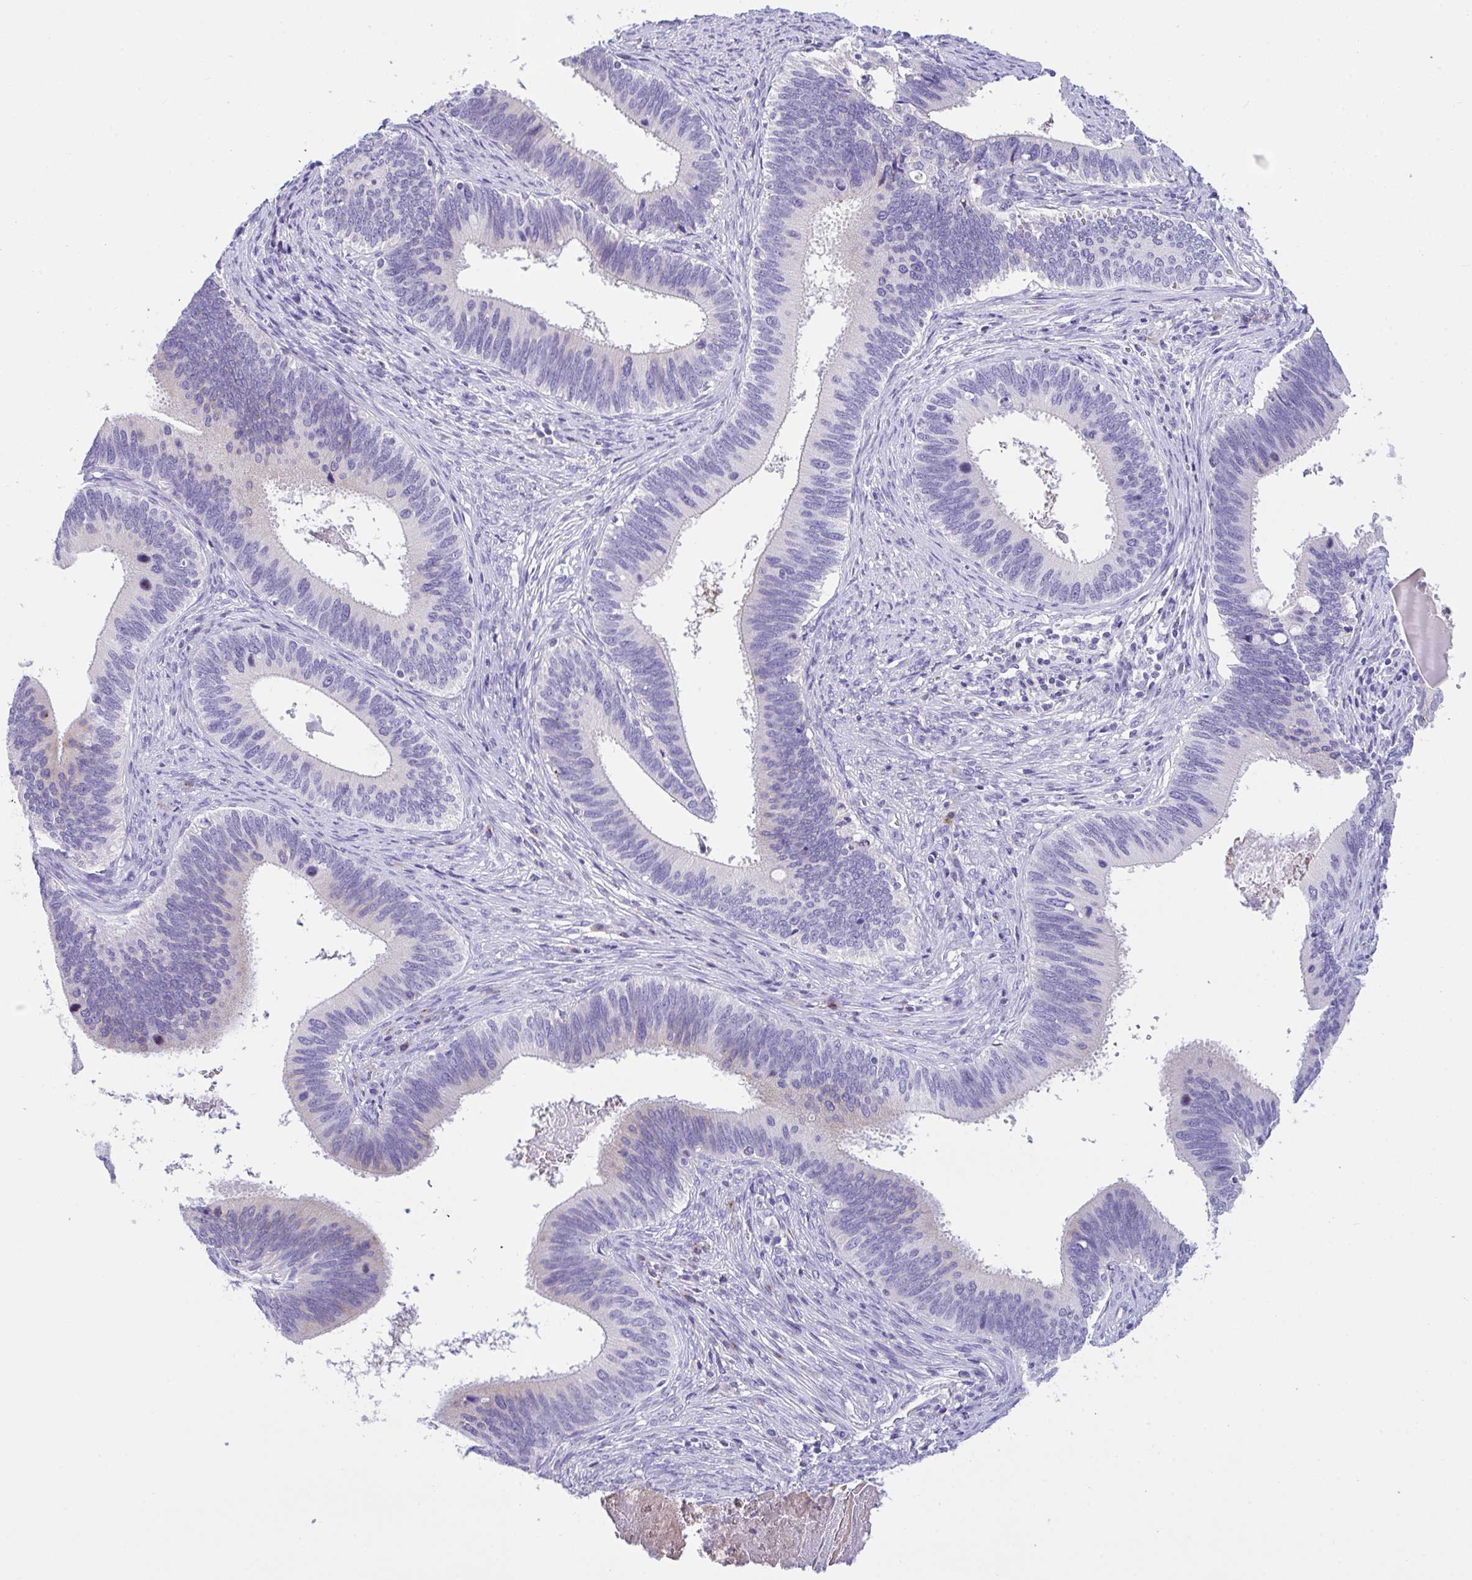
{"staining": {"intensity": "moderate", "quantity": "<25%", "location": "cytoplasmic/membranous"}, "tissue": "cervical cancer", "cell_type": "Tumor cells", "image_type": "cancer", "snomed": [{"axis": "morphology", "description": "Adenocarcinoma, NOS"}, {"axis": "topography", "description": "Cervix"}], "caption": "Cervical cancer (adenocarcinoma) stained with immunohistochemistry displays moderate cytoplasmic/membranous positivity in approximately <25% of tumor cells.", "gene": "FBXL20", "patient": {"sex": "female", "age": 42}}